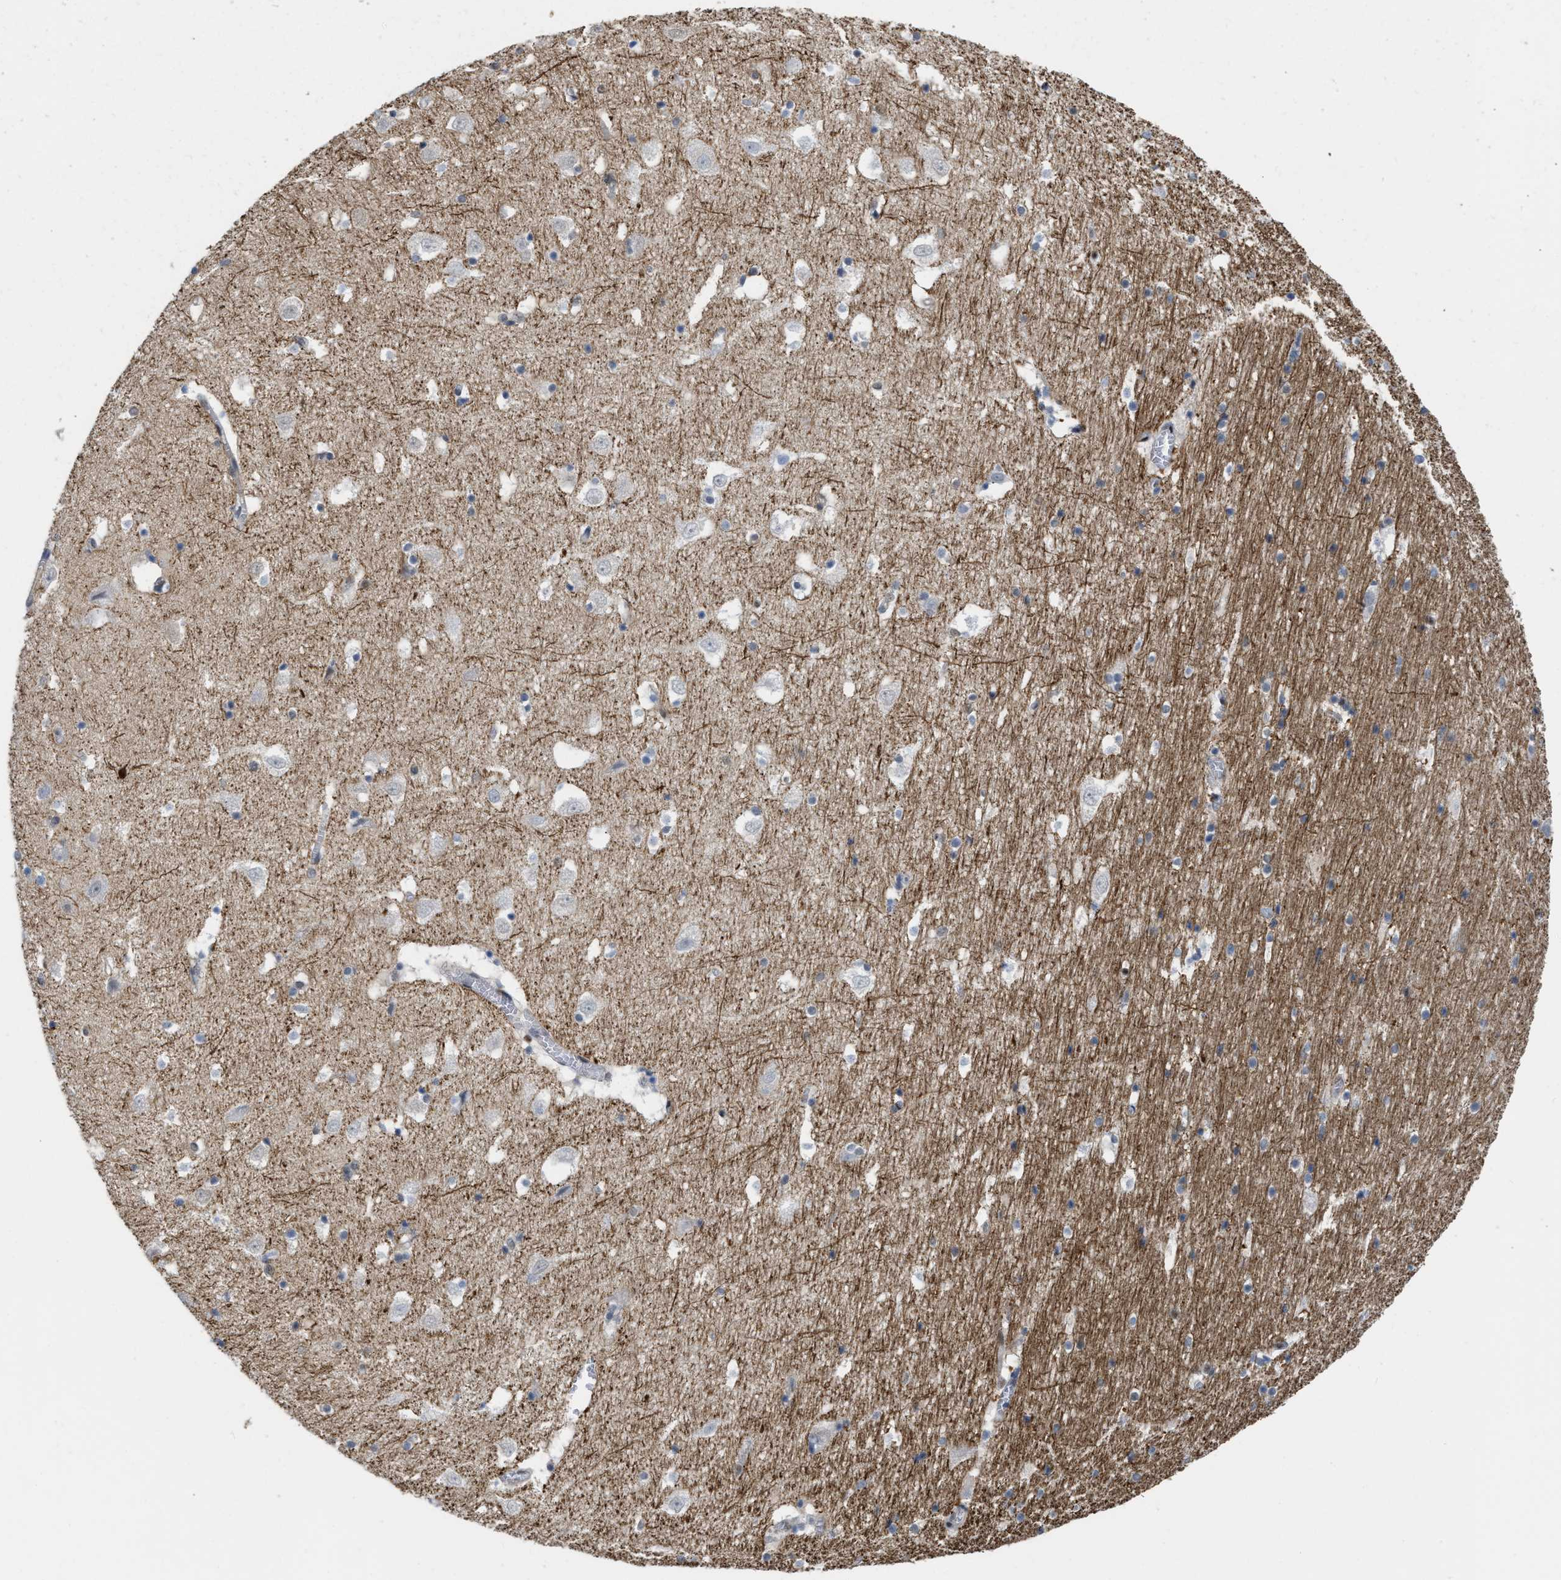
{"staining": {"intensity": "weak", "quantity": "<25%", "location": "nuclear"}, "tissue": "hippocampus", "cell_type": "Glial cells", "image_type": "normal", "snomed": [{"axis": "morphology", "description": "Normal tissue, NOS"}, {"axis": "topography", "description": "Hippocampus"}], "caption": "Immunohistochemical staining of normal human hippocampus reveals no significant staining in glial cells.", "gene": "MIER1", "patient": {"sex": "male", "age": 45}}